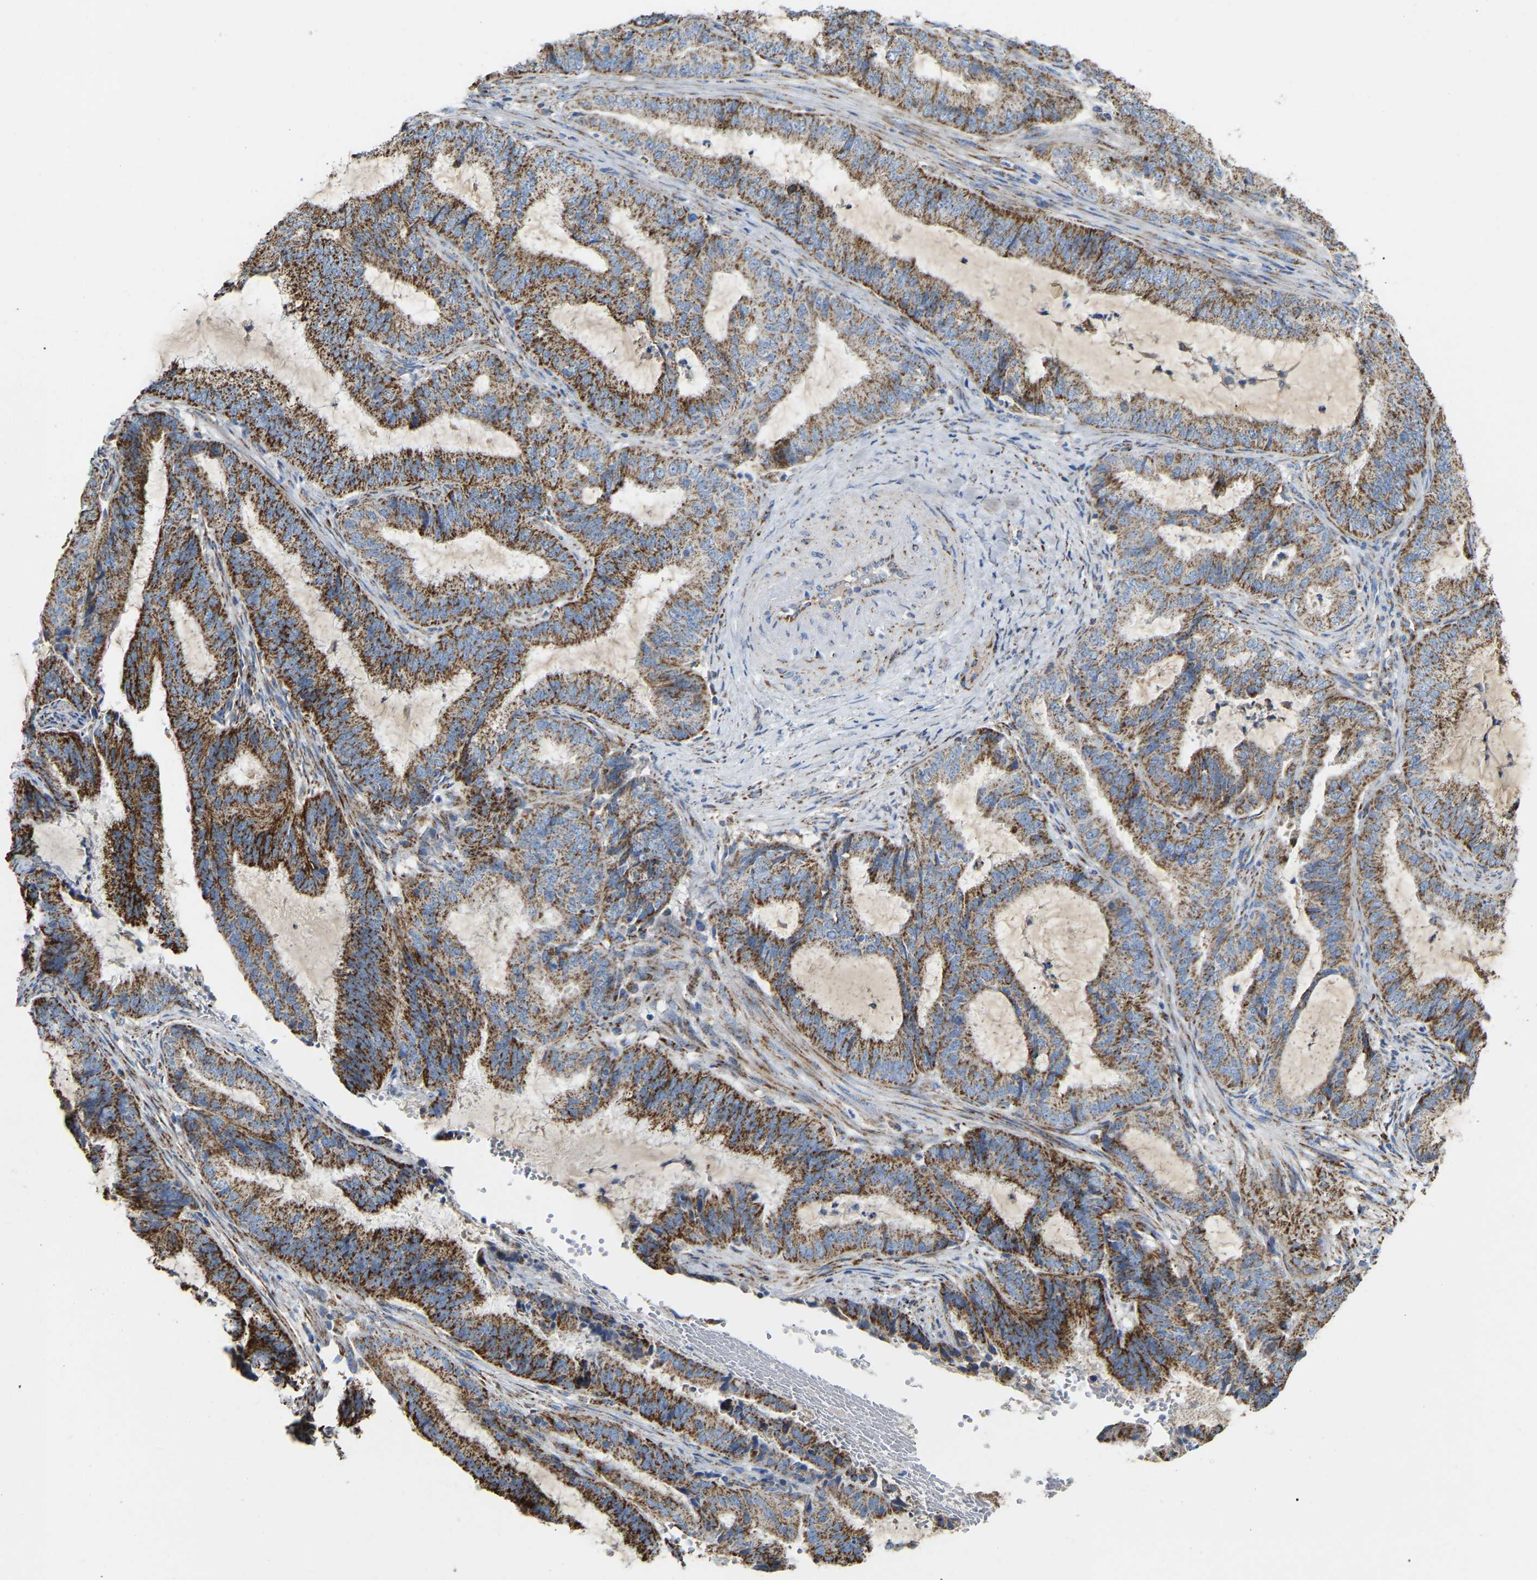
{"staining": {"intensity": "moderate", "quantity": ">75%", "location": "cytoplasmic/membranous"}, "tissue": "endometrial cancer", "cell_type": "Tumor cells", "image_type": "cancer", "snomed": [{"axis": "morphology", "description": "Adenocarcinoma, NOS"}, {"axis": "topography", "description": "Endometrium"}], "caption": "This image shows adenocarcinoma (endometrial) stained with immunohistochemistry to label a protein in brown. The cytoplasmic/membranous of tumor cells show moderate positivity for the protein. Nuclei are counter-stained blue.", "gene": "HIBADH", "patient": {"sex": "female", "age": 51}}